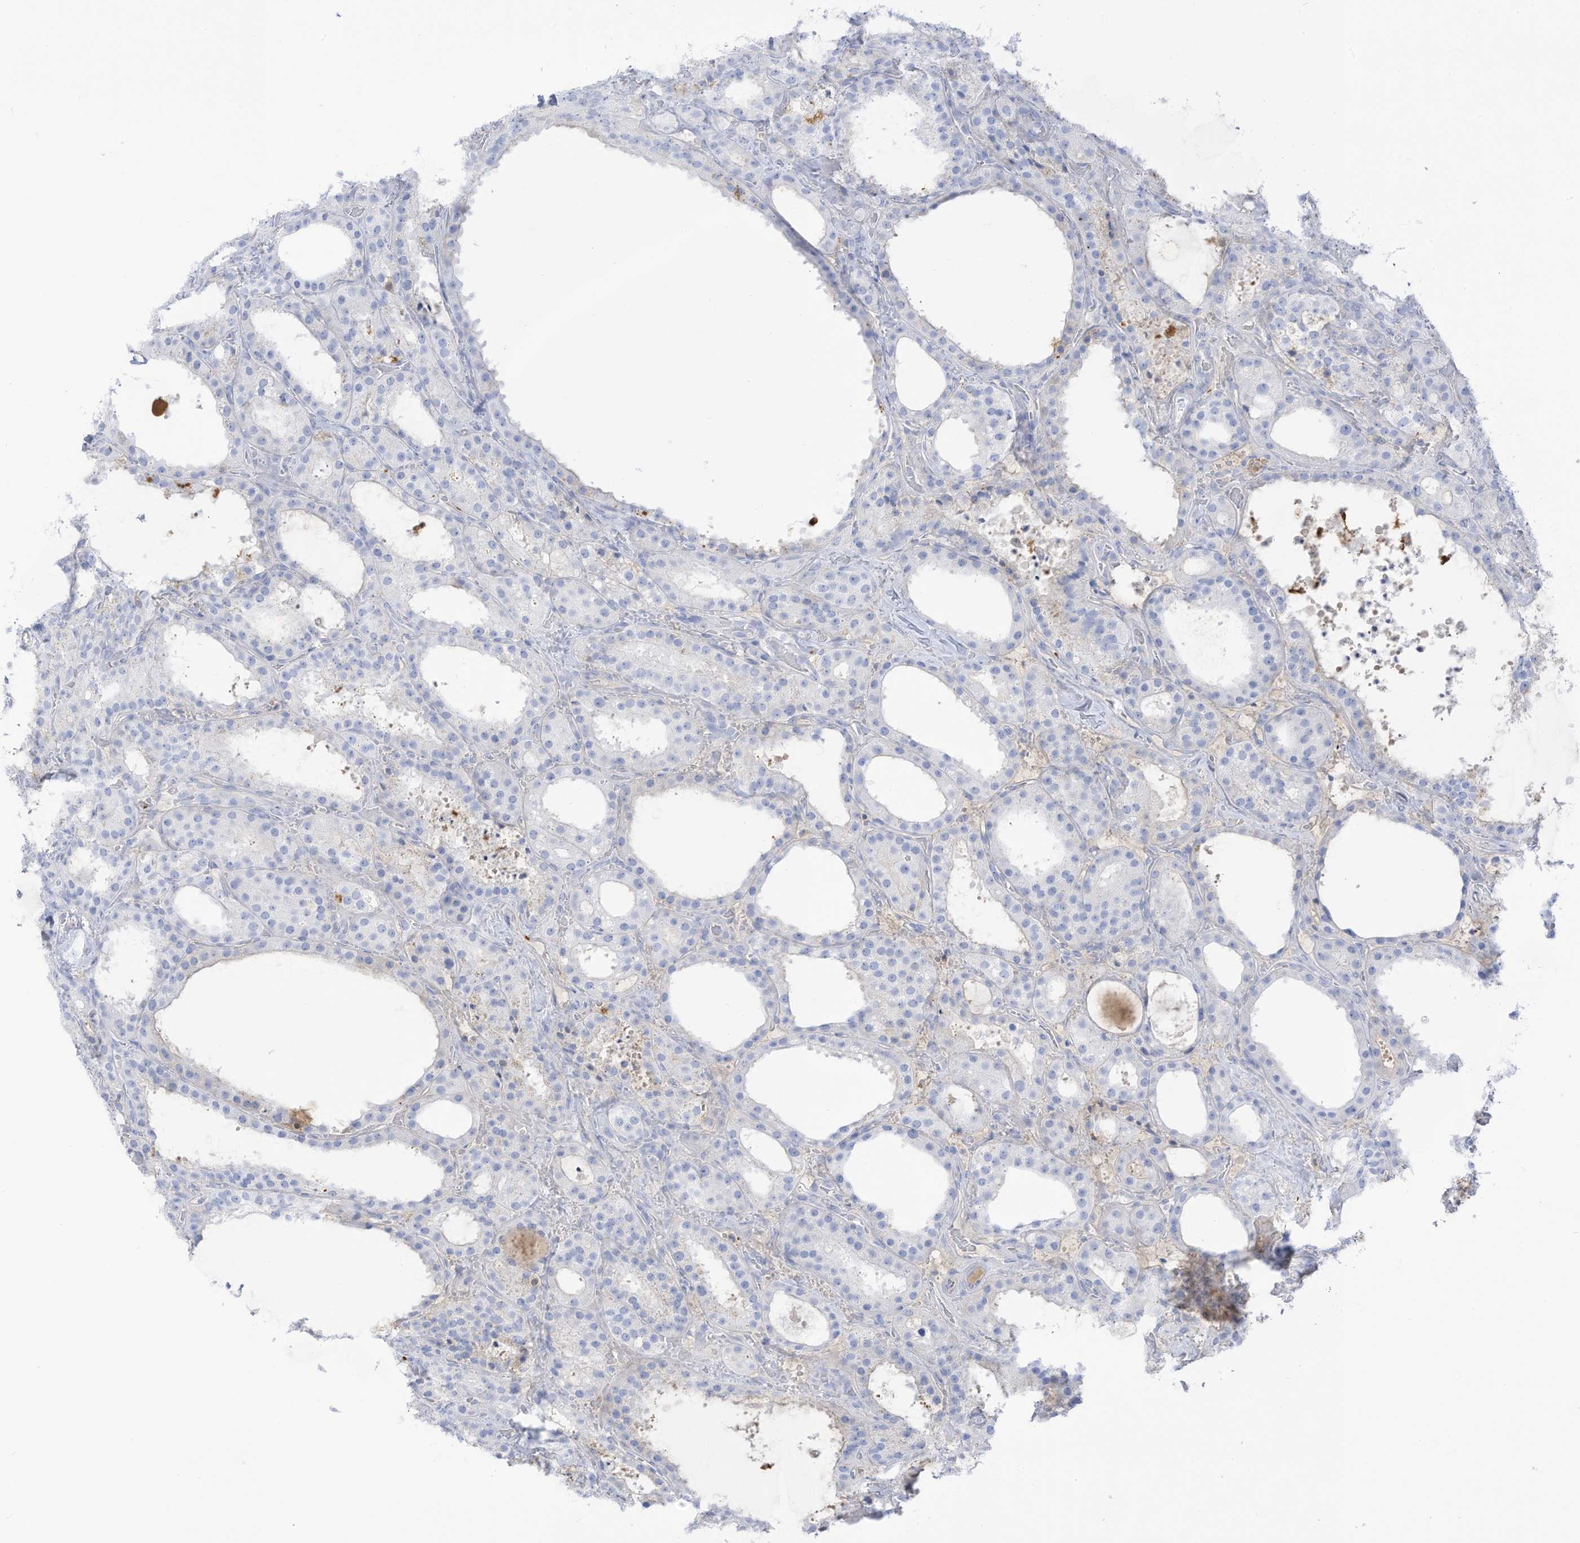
{"staining": {"intensity": "negative", "quantity": "none", "location": "none"}, "tissue": "thyroid cancer", "cell_type": "Tumor cells", "image_type": "cancer", "snomed": [{"axis": "morphology", "description": "Papillary adenocarcinoma, NOS"}, {"axis": "topography", "description": "Thyroid gland"}], "caption": "This histopathology image is of thyroid cancer stained with immunohistochemistry to label a protein in brown with the nuclei are counter-stained blue. There is no positivity in tumor cells. (Stains: DAB (3,3'-diaminobenzidine) immunohistochemistry (IHC) with hematoxylin counter stain, Microscopy: brightfield microscopy at high magnification).", "gene": "HSD17B13", "patient": {"sex": "male", "age": 77}}